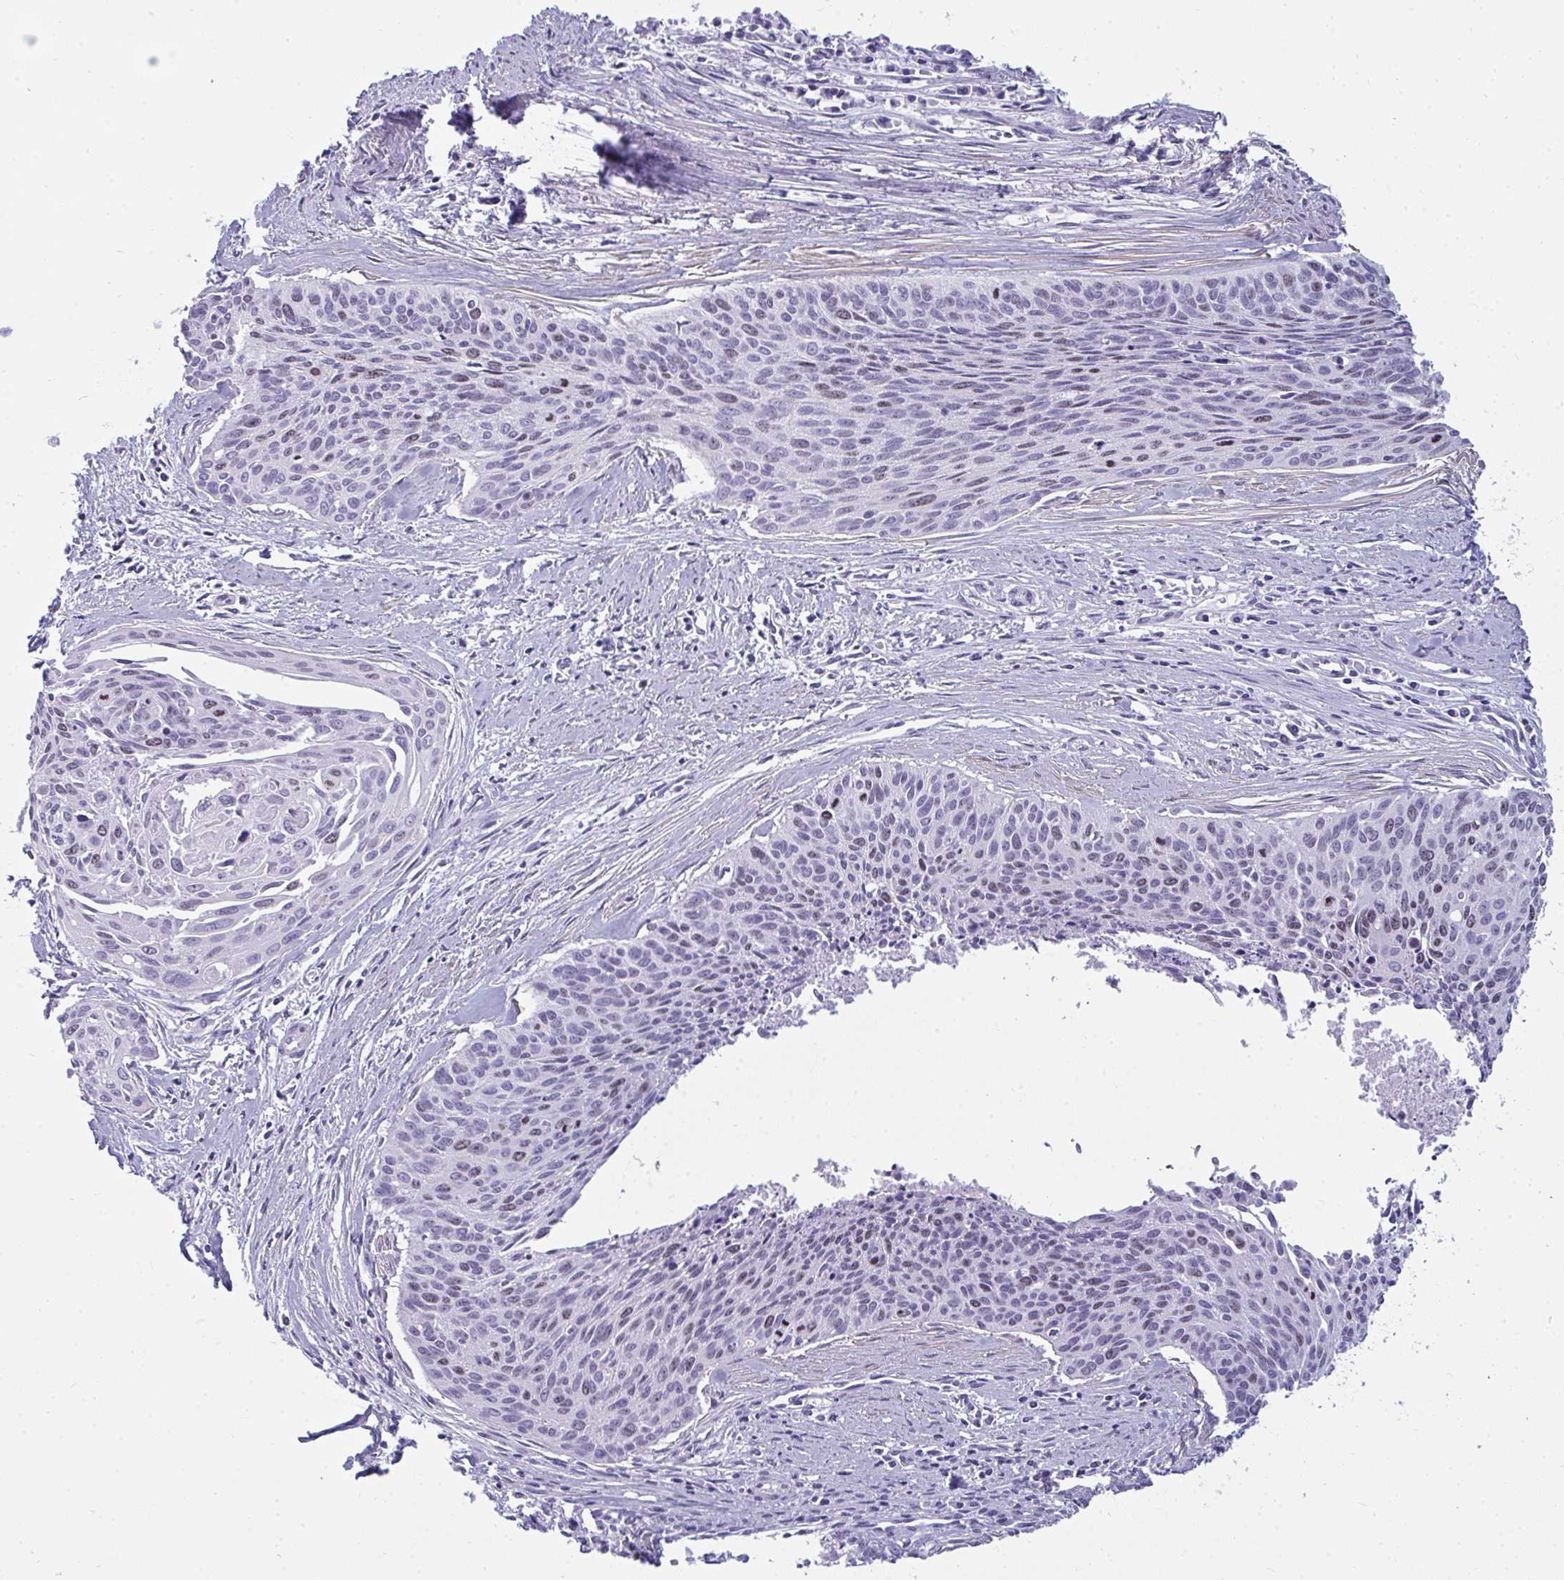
{"staining": {"intensity": "weak", "quantity": "<25%", "location": "nuclear"}, "tissue": "cervical cancer", "cell_type": "Tumor cells", "image_type": "cancer", "snomed": [{"axis": "morphology", "description": "Squamous cell carcinoma, NOS"}, {"axis": "topography", "description": "Cervix"}], "caption": "This histopathology image is of cervical squamous cell carcinoma stained with immunohistochemistry (IHC) to label a protein in brown with the nuclei are counter-stained blue. There is no expression in tumor cells.", "gene": "SUZ12", "patient": {"sex": "female", "age": 55}}